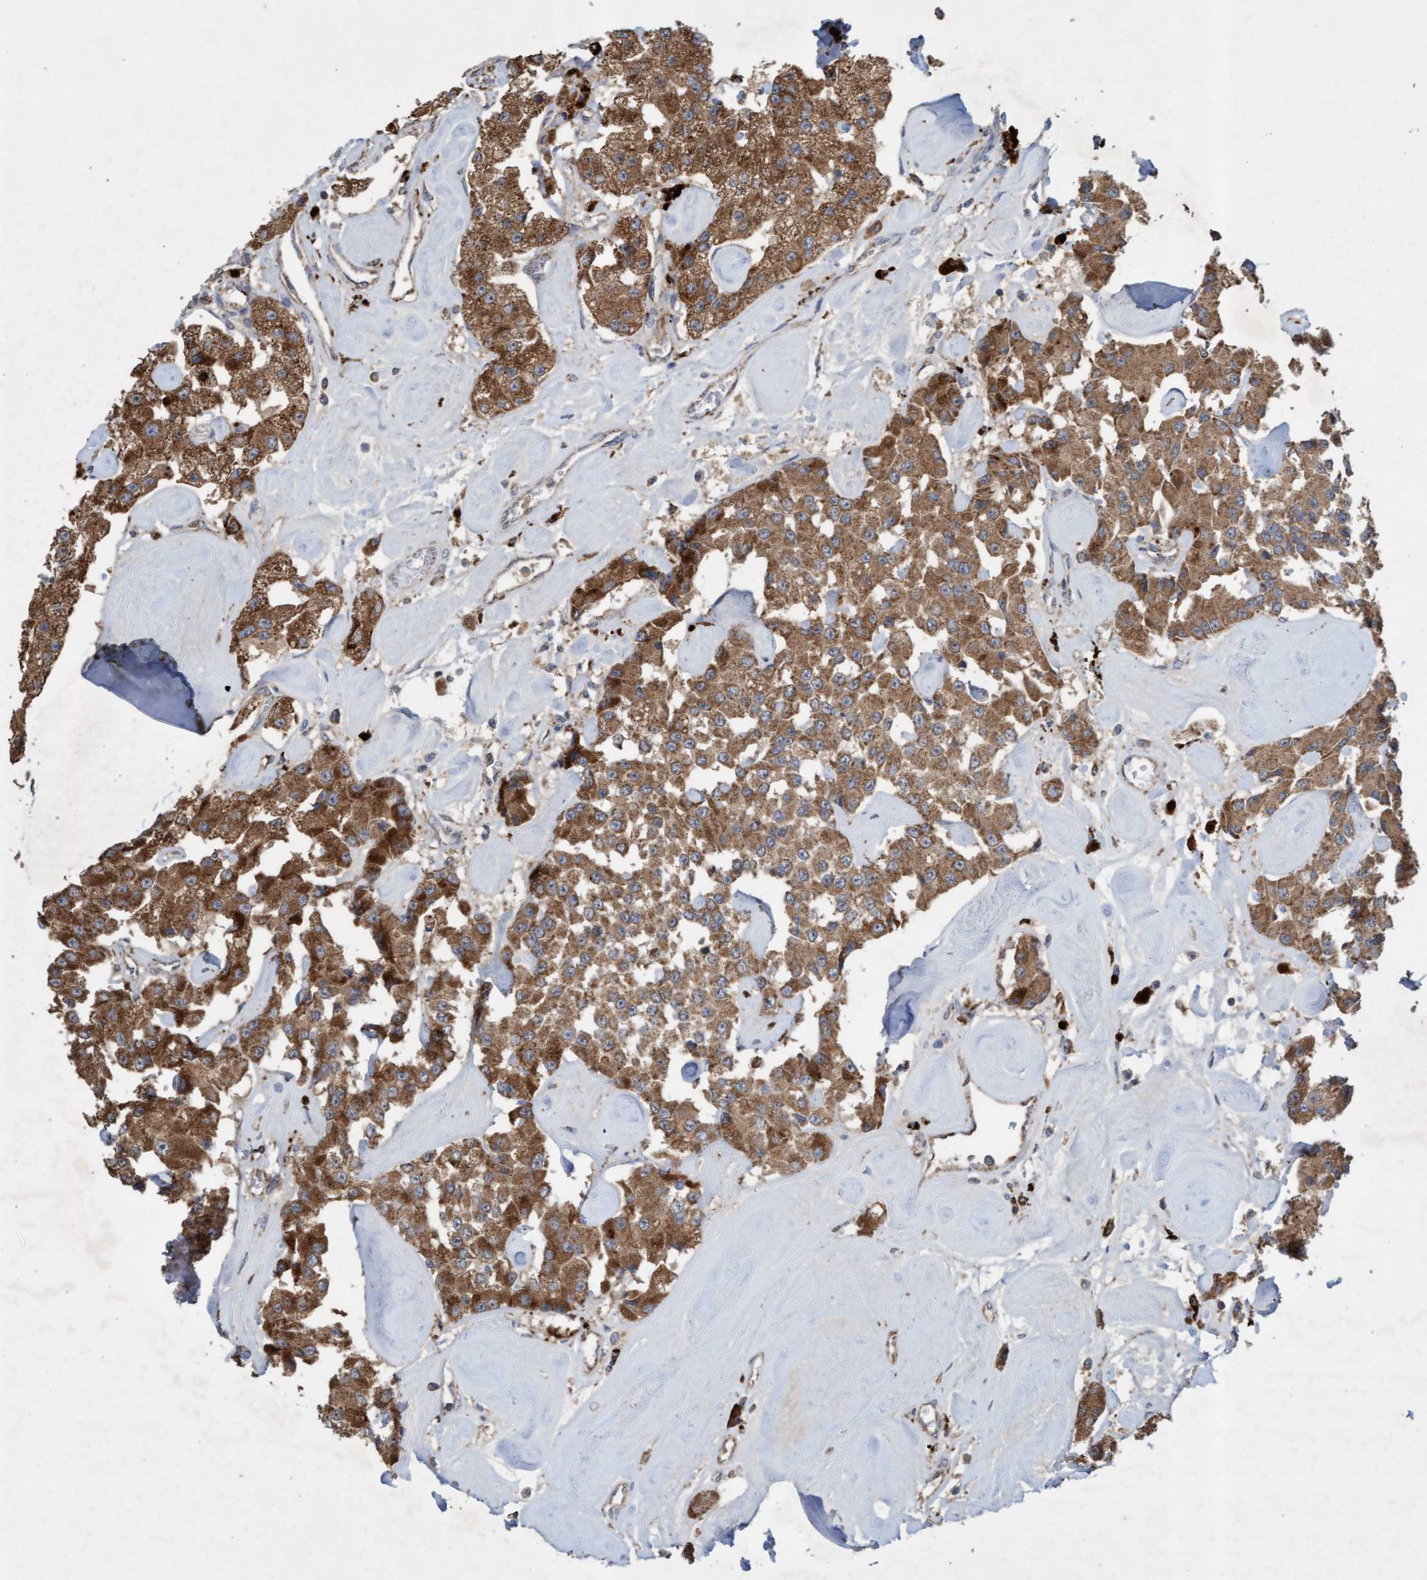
{"staining": {"intensity": "moderate", "quantity": ">75%", "location": "cytoplasmic/membranous"}, "tissue": "carcinoid", "cell_type": "Tumor cells", "image_type": "cancer", "snomed": [{"axis": "morphology", "description": "Carcinoid, malignant, NOS"}, {"axis": "topography", "description": "Pancreas"}], "caption": "Human carcinoid stained with a protein marker demonstrates moderate staining in tumor cells.", "gene": "ATPAF2", "patient": {"sex": "male", "age": 41}}